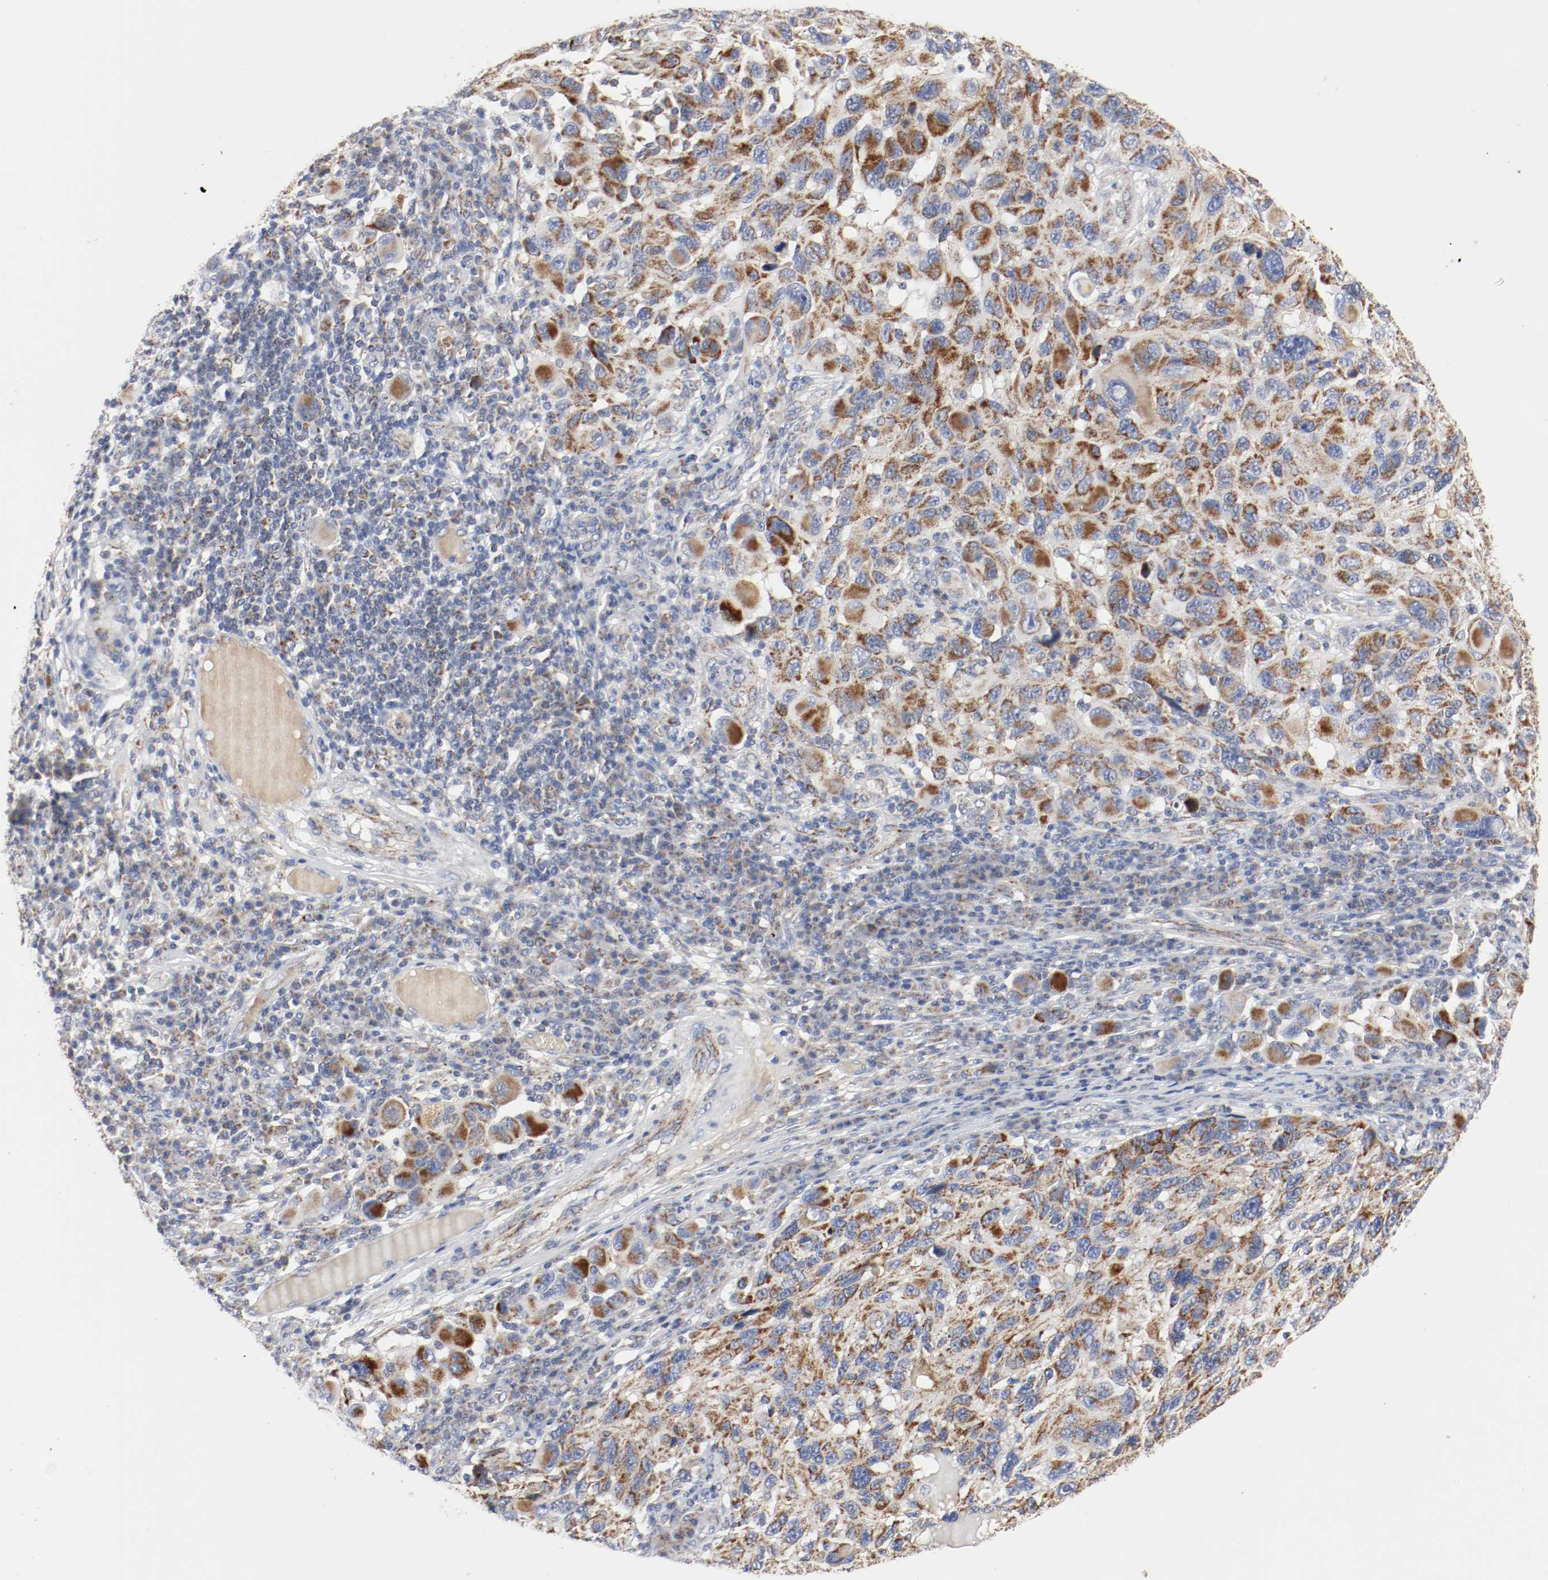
{"staining": {"intensity": "moderate", "quantity": ">75%", "location": "cytoplasmic/membranous"}, "tissue": "melanoma", "cell_type": "Tumor cells", "image_type": "cancer", "snomed": [{"axis": "morphology", "description": "Malignant melanoma, NOS"}, {"axis": "topography", "description": "Skin"}], "caption": "Human melanoma stained with a protein marker shows moderate staining in tumor cells.", "gene": "AFG3L2", "patient": {"sex": "male", "age": 53}}